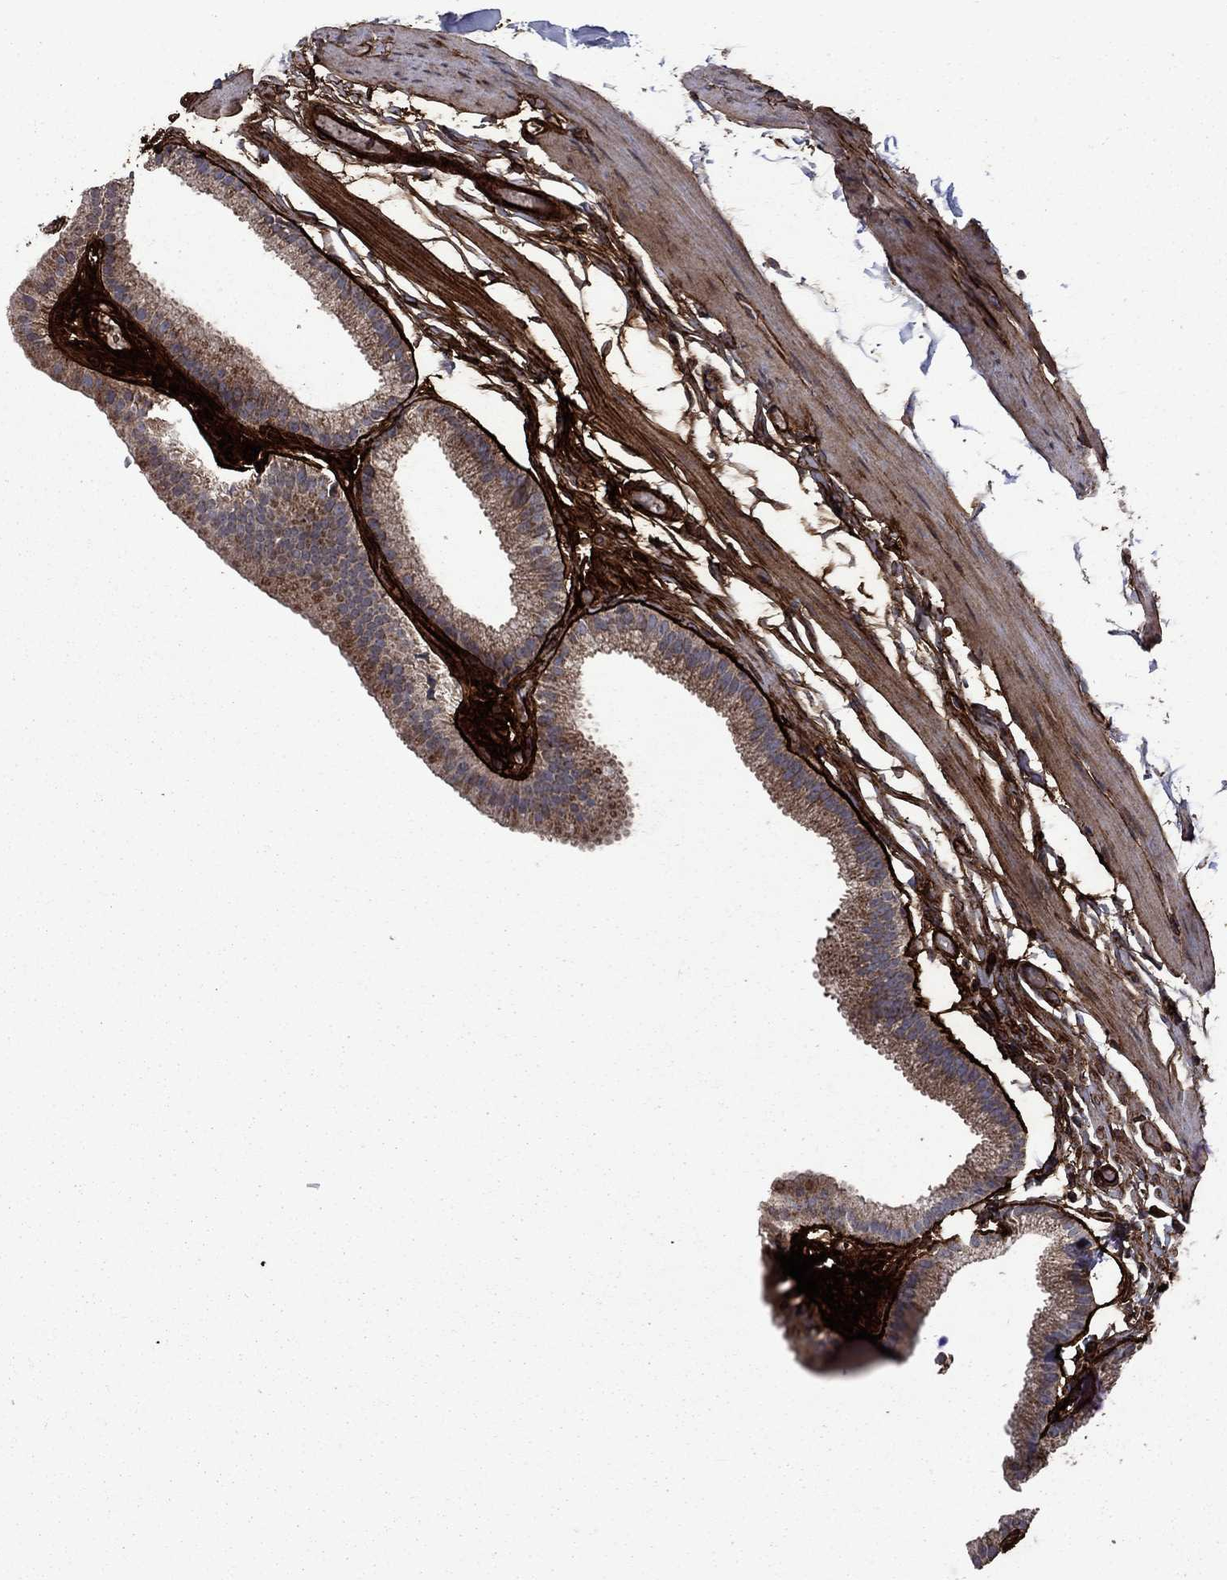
{"staining": {"intensity": "moderate", "quantity": "<25%", "location": "cytoplasmic/membranous"}, "tissue": "gallbladder", "cell_type": "Glandular cells", "image_type": "normal", "snomed": [{"axis": "morphology", "description": "Normal tissue, NOS"}, {"axis": "topography", "description": "Gallbladder"}], "caption": "Glandular cells display low levels of moderate cytoplasmic/membranous positivity in approximately <25% of cells in benign gallbladder. The staining was performed using DAB to visualize the protein expression in brown, while the nuclei were stained in blue with hematoxylin (Magnification: 20x).", "gene": "COL18A1", "patient": {"sex": "female", "age": 45}}